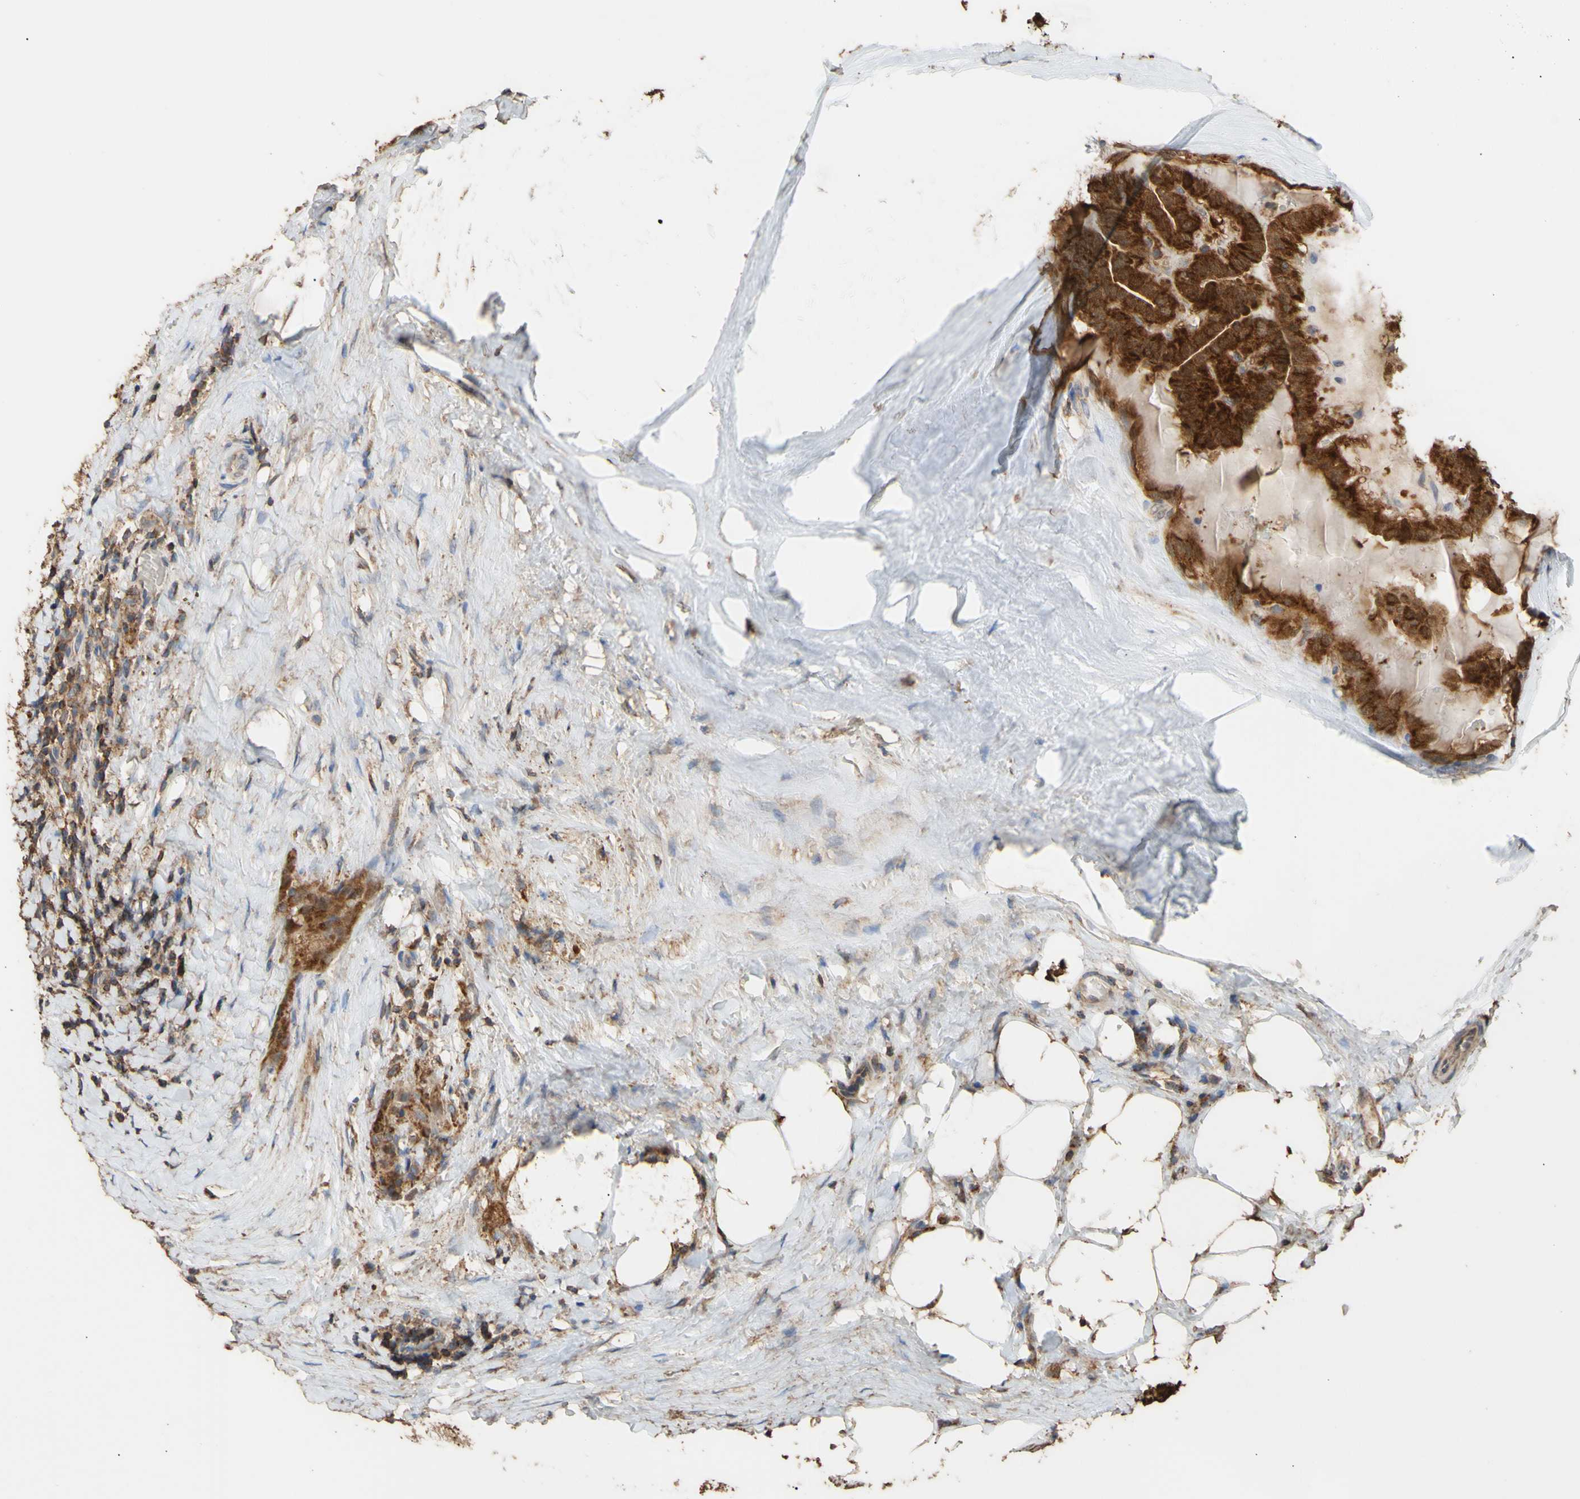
{"staining": {"intensity": "strong", "quantity": ">75%", "location": "cytoplasmic/membranous"}, "tissue": "thyroid cancer", "cell_type": "Tumor cells", "image_type": "cancer", "snomed": [{"axis": "morphology", "description": "Papillary adenocarcinoma, NOS"}, {"axis": "topography", "description": "Thyroid gland"}], "caption": "The histopathology image reveals staining of thyroid cancer (papillary adenocarcinoma), revealing strong cytoplasmic/membranous protein staining (brown color) within tumor cells.", "gene": "ALDH9A1", "patient": {"sex": "male", "age": 77}}